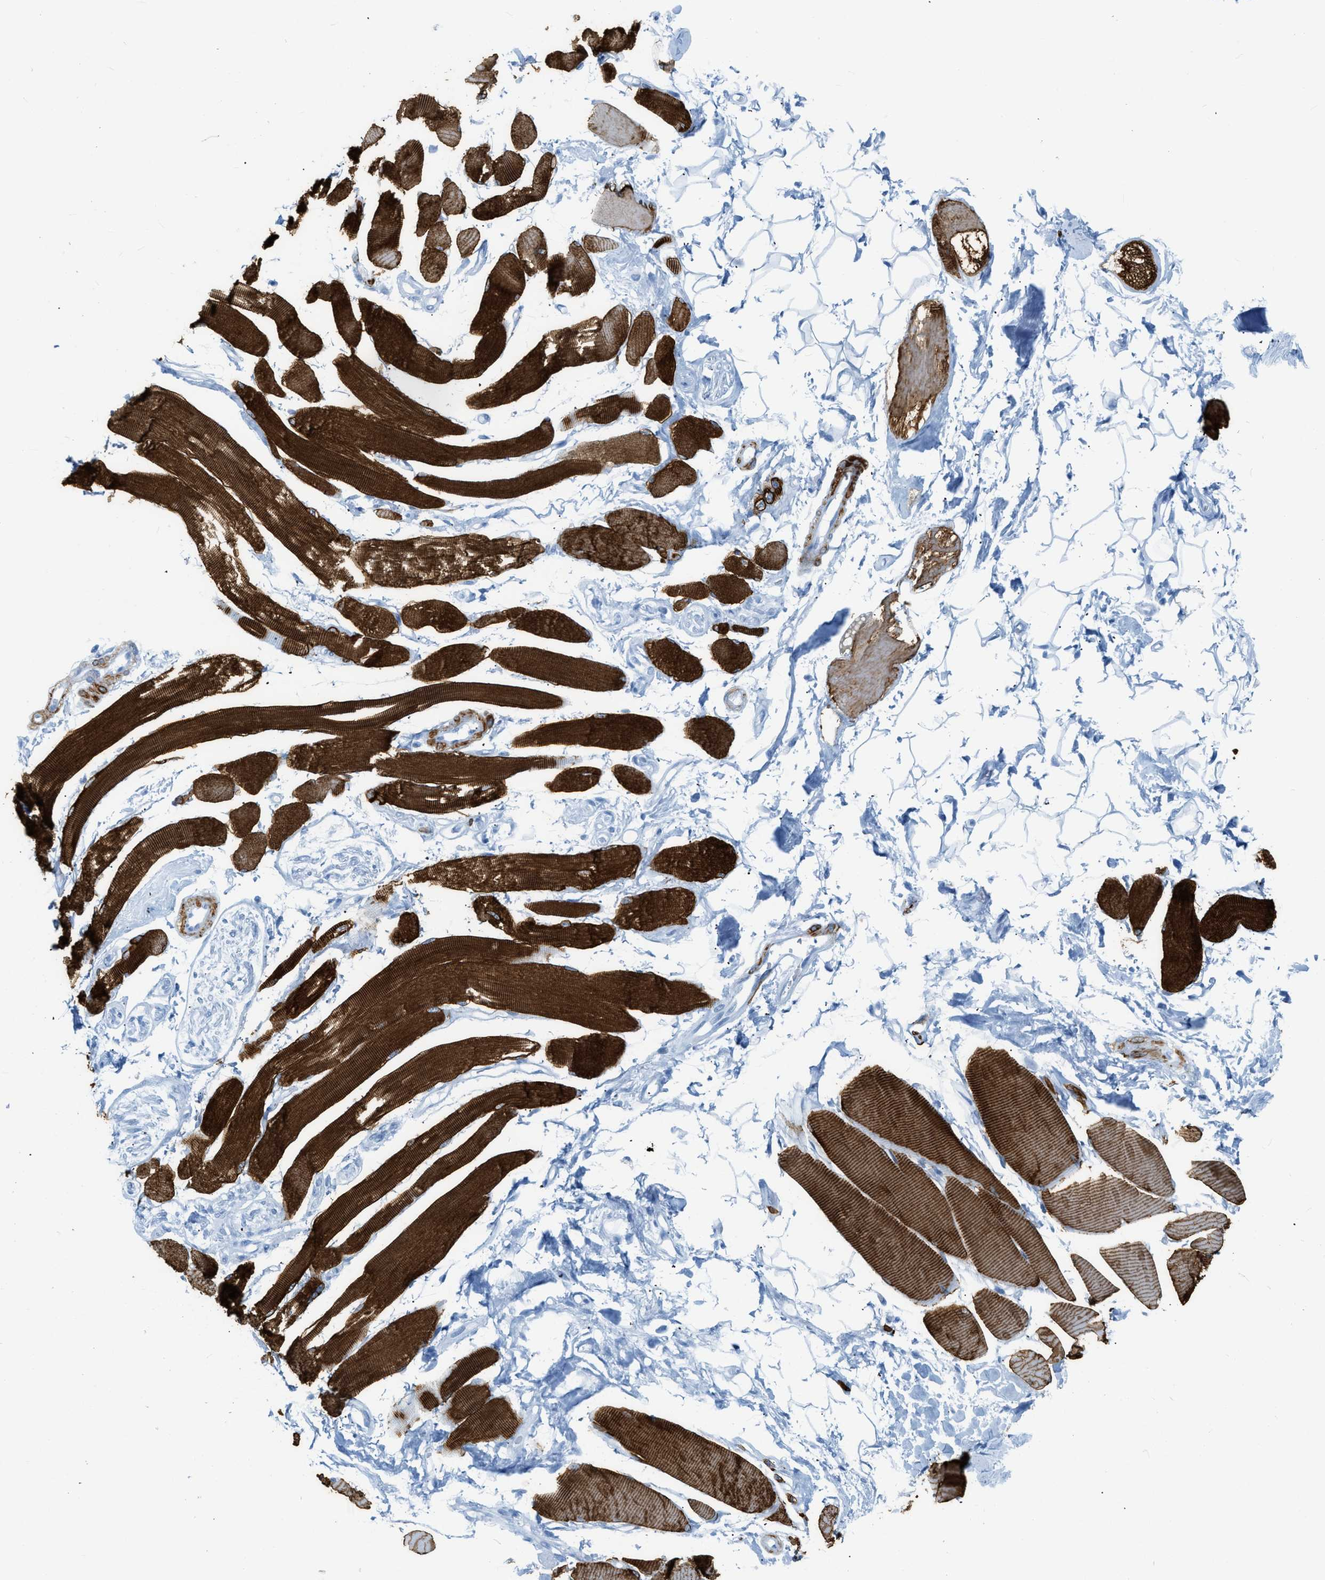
{"staining": {"intensity": "strong", "quantity": ">75%", "location": "cytoplasmic/membranous"}, "tissue": "skeletal muscle", "cell_type": "Myocytes", "image_type": "normal", "snomed": [{"axis": "morphology", "description": "Normal tissue, NOS"}, {"axis": "topography", "description": "Skeletal muscle"}, {"axis": "topography", "description": "Peripheral nerve tissue"}], "caption": "A high-resolution histopathology image shows immunohistochemistry staining of unremarkable skeletal muscle, which demonstrates strong cytoplasmic/membranous expression in about >75% of myocytes. (DAB (3,3'-diaminobenzidine) IHC, brown staining for protein, blue staining for nuclei).", "gene": "DES", "patient": {"sex": "female", "age": 84}}